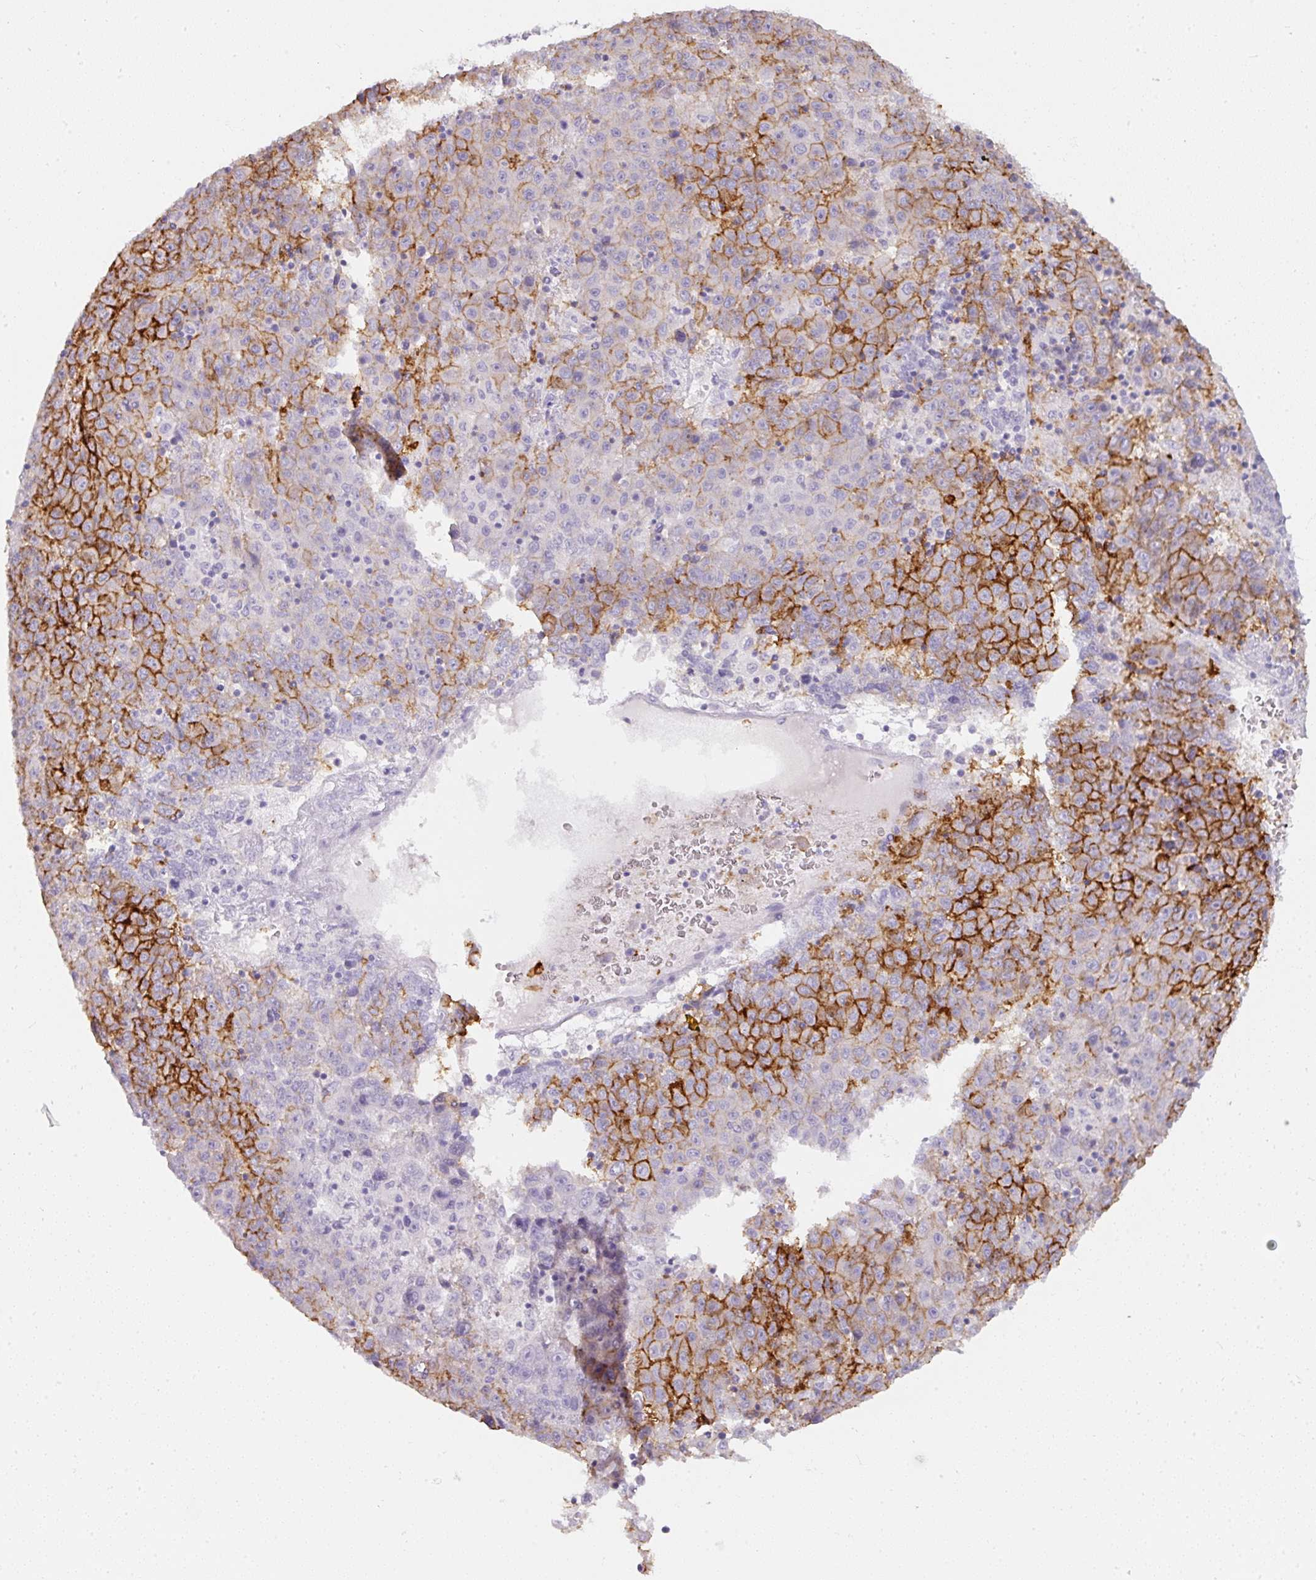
{"staining": {"intensity": "strong", "quantity": "25%-75%", "location": "cytoplasmic/membranous"}, "tissue": "liver cancer", "cell_type": "Tumor cells", "image_type": "cancer", "snomed": [{"axis": "morphology", "description": "Carcinoma, Hepatocellular, NOS"}, {"axis": "topography", "description": "Liver"}], "caption": "Human liver hepatocellular carcinoma stained with a brown dye demonstrates strong cytoplasmic/membranous positive expression in approximately 25%-75% of tumor cells.", "gene": "SLC2A2", "patient": {"sex": "female", "age": 53}}